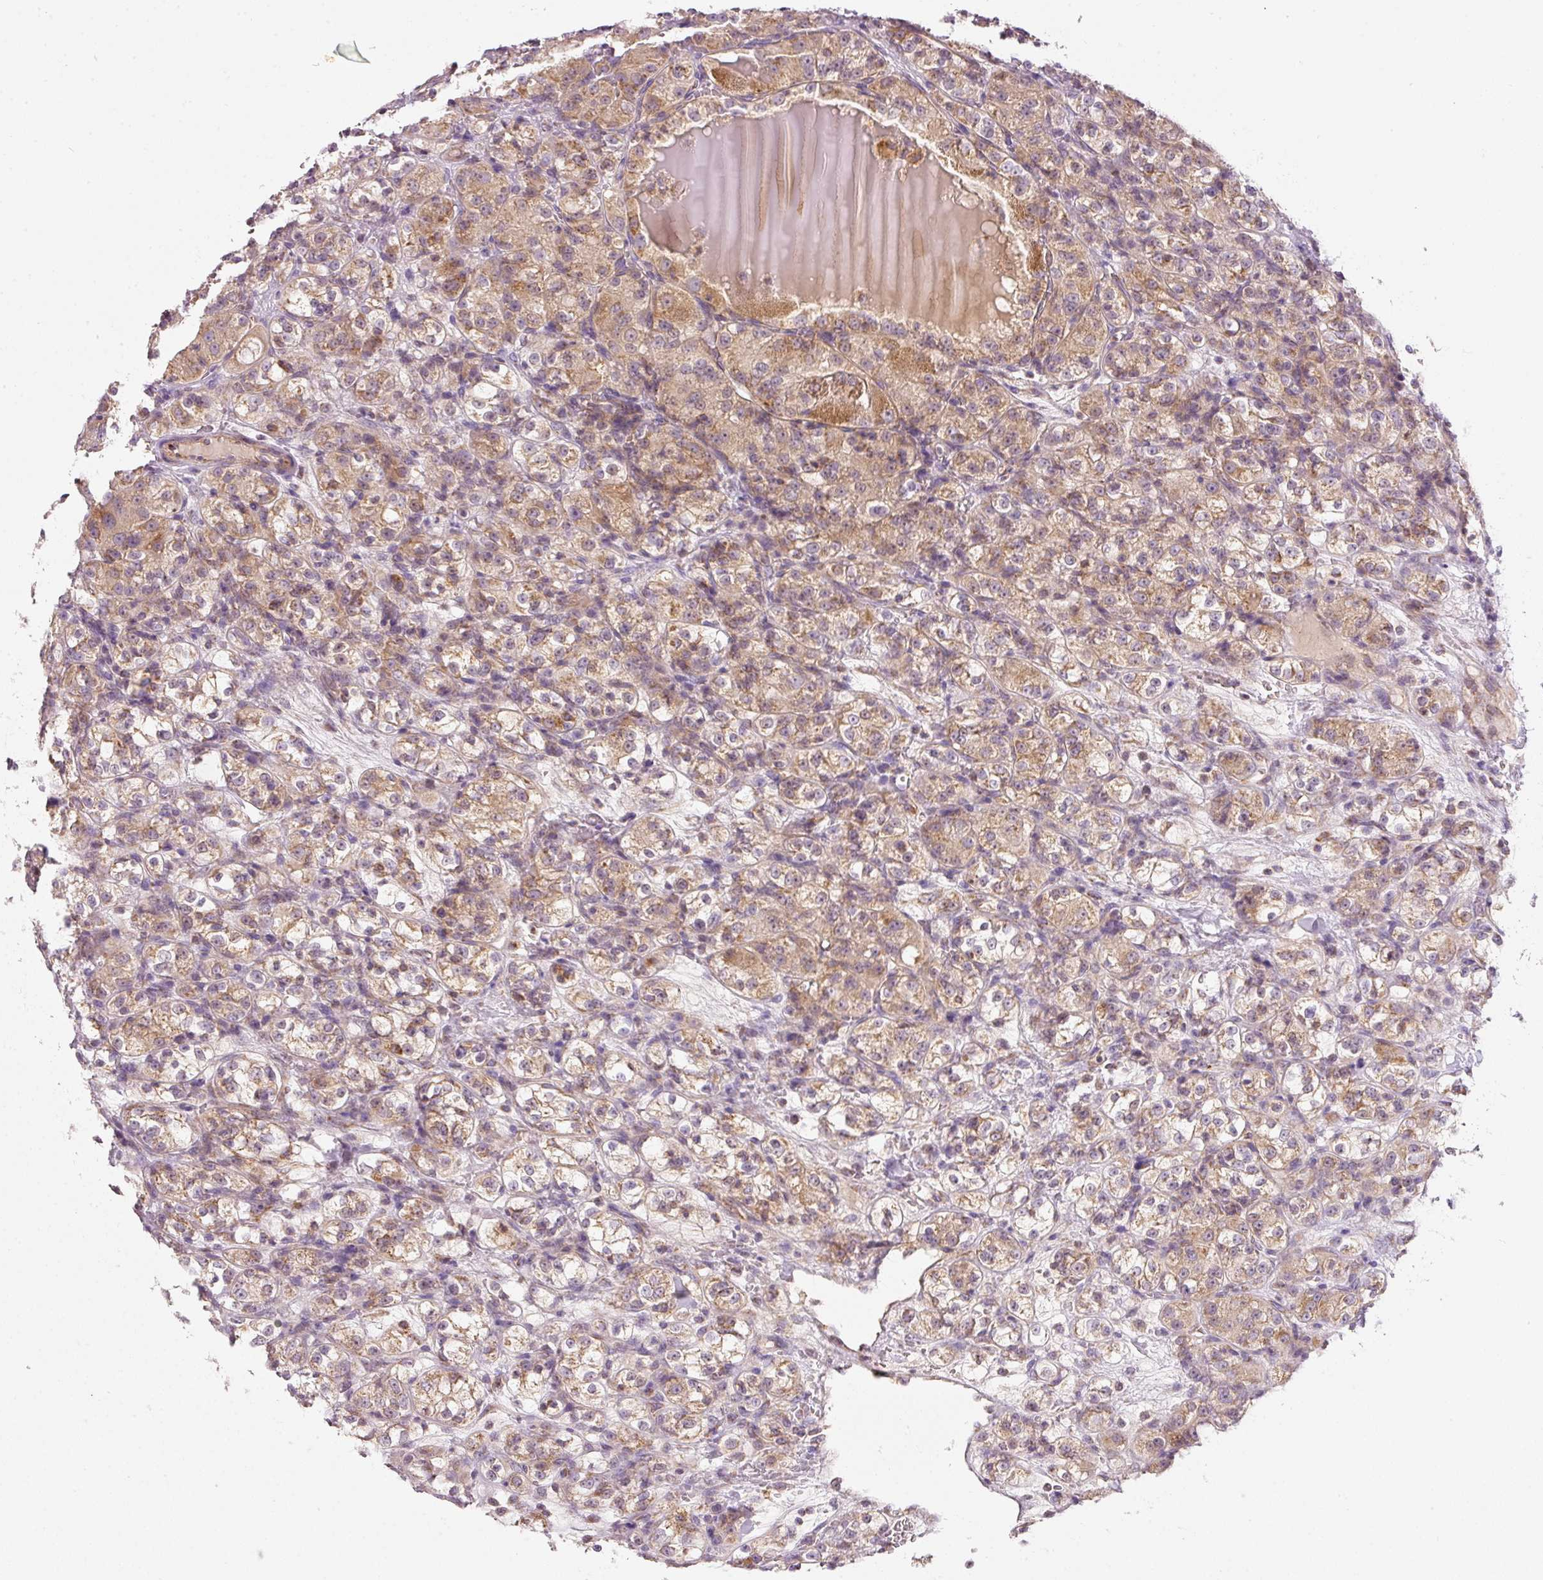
{"staining": {"intensity": "moderate", "quantity": ">75%", "location": "cytoplasmic/membranous"}, "tissue": "renal cancer", "cell_type": "Tumor cells", "image_type": "cancer", "snomed": [{"axis": "morphology", "description": "Normal tissue, NOS"}, {"axis": "morphology", "description": "Adenocarcinoma, NOS"}, {"axis": "topography", "description": "Kidney"}], "caption": "A micrograph of human renal cancer (adenocarcinoma) stained for a protein demonstrates moderate cytoplasmic/membranous brown staining in tumor cells.", "gene": "FAM78B", "patient": {"sex": "male", "age": 61}}